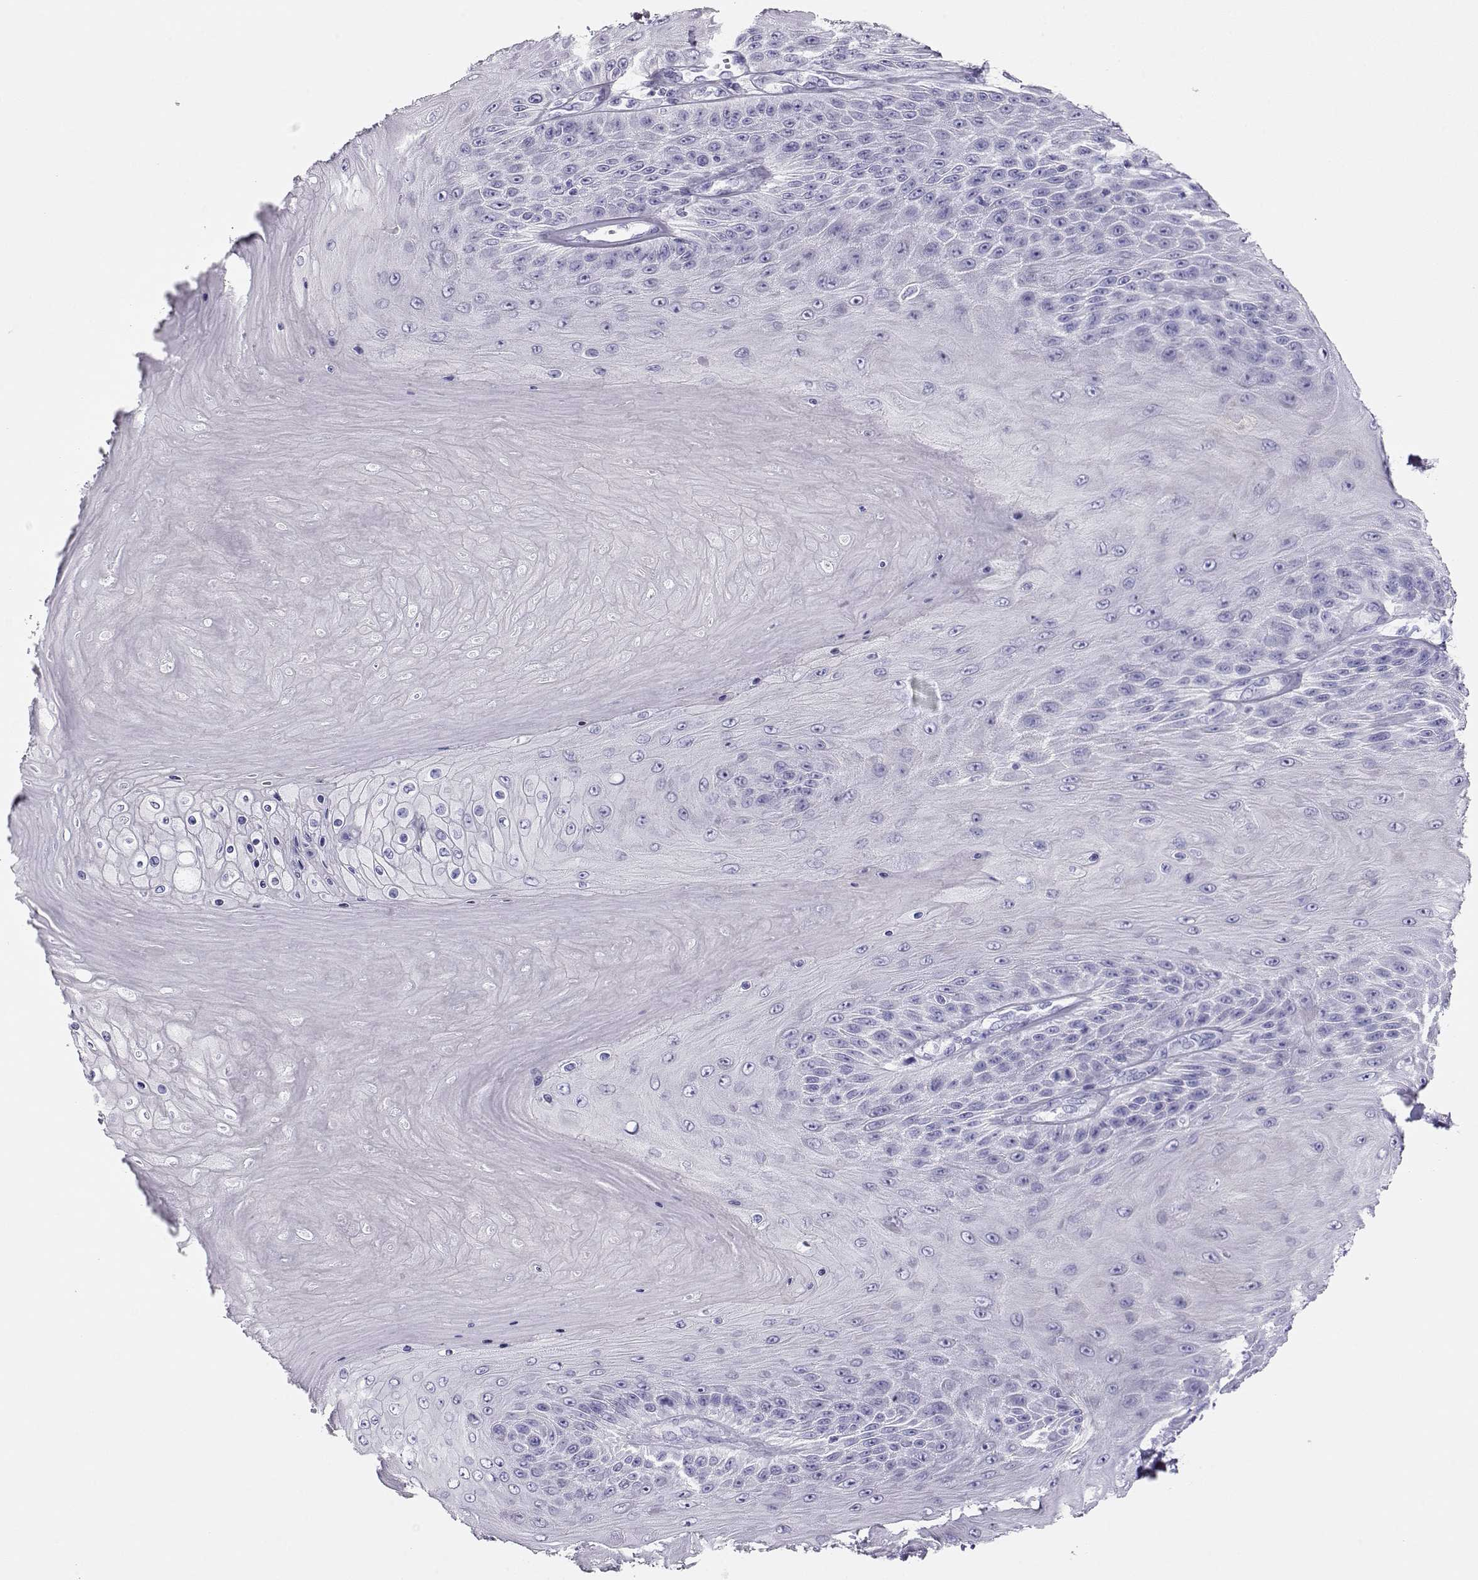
{"staining": {"intensity": "negative", "quantity": "none", "location": "none"}, "tissue": "skin cancer", "cell_type": "Tumor cells", "image_type": "cancer", "snomed": [{"axis": "morphology", "description": "Squamous cell carcinoma, NOS"}, {"axis": "topography", "description": "Skin"}], "caption": "The IHC histopathology image has no significant staining in tumor cells of squamous cell carcinoma (skin) tissue.", "gene": "CRX", "patient": {"sex": "male", "age": 62}}